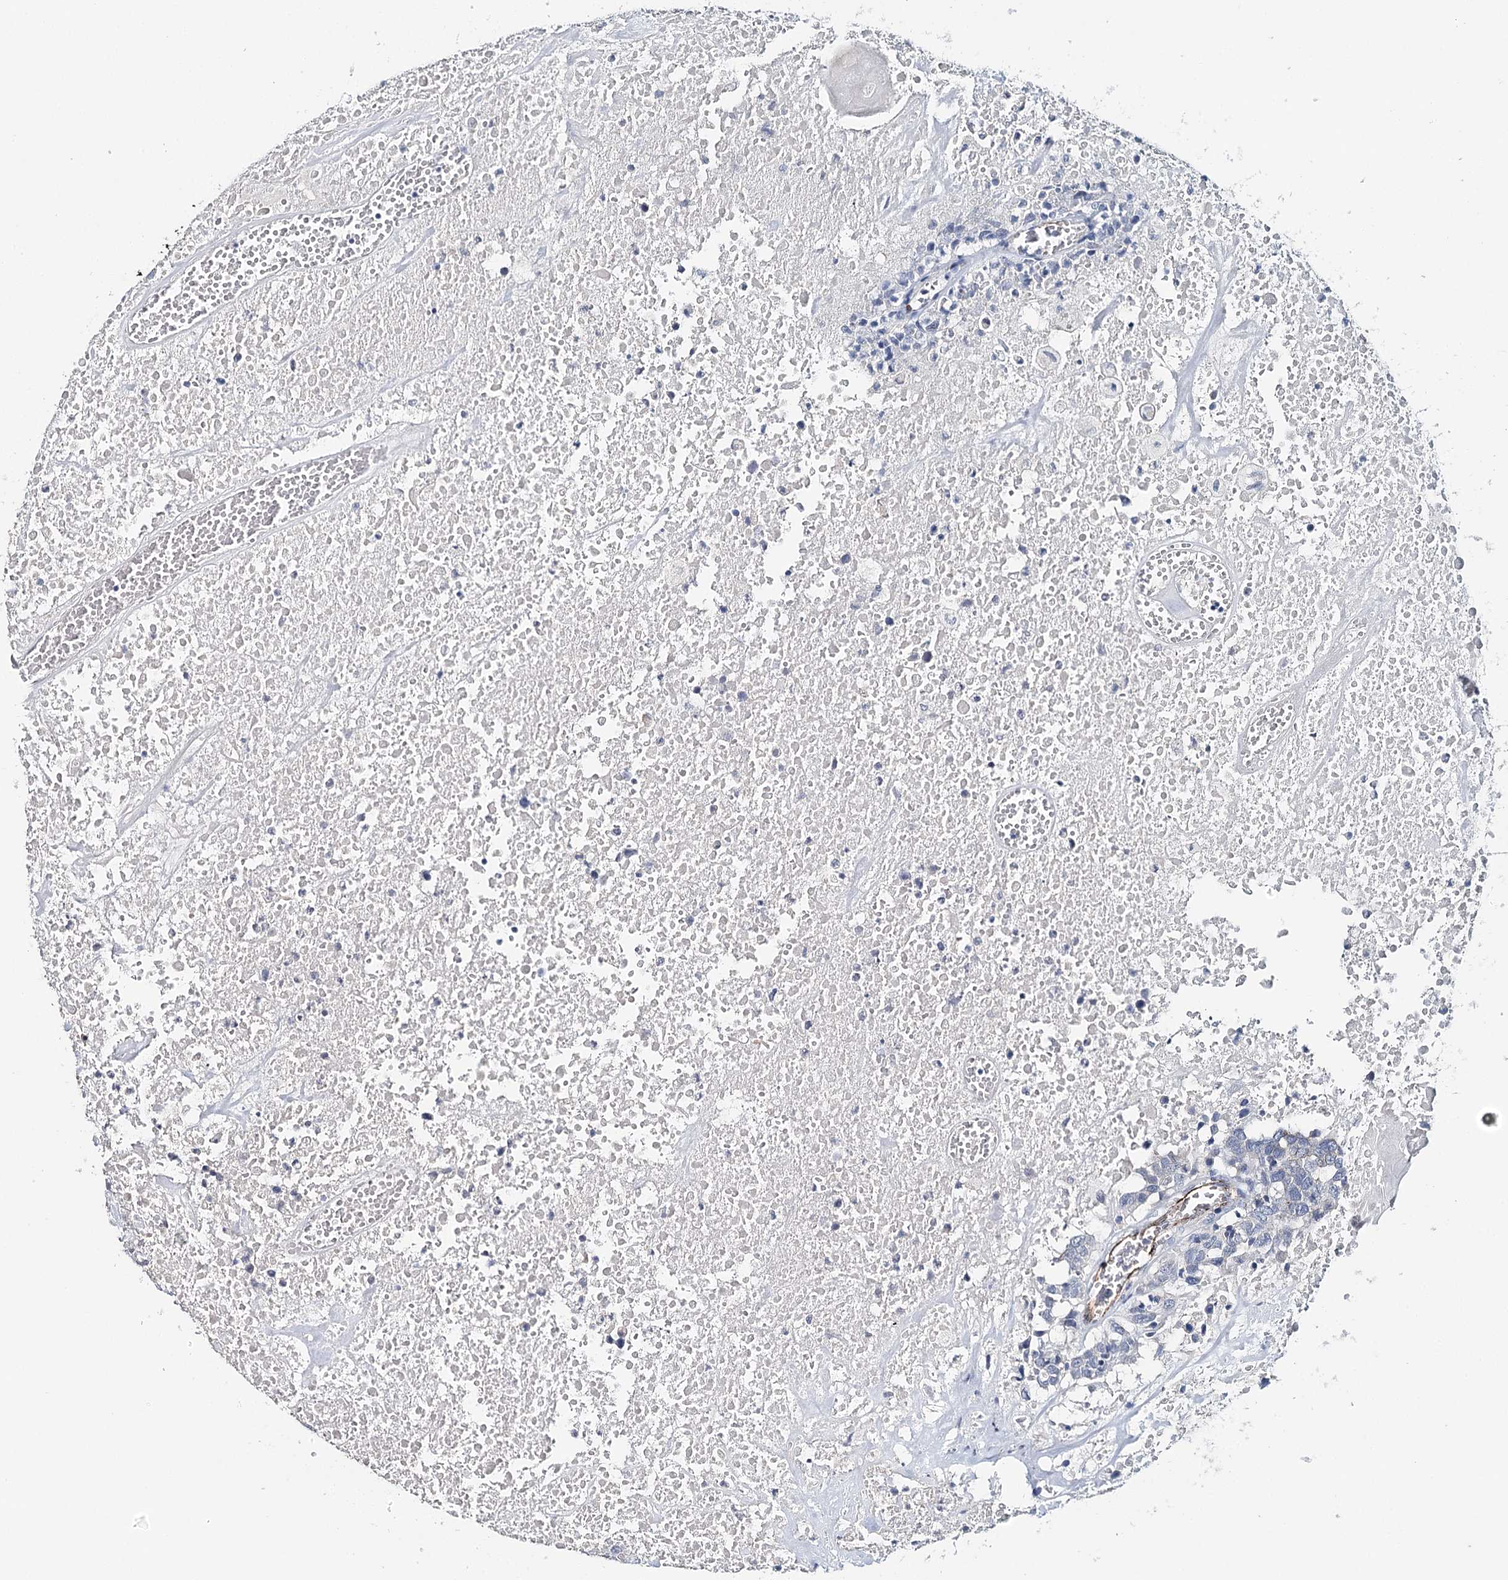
{"staining": {"intensity": "negative", "quantity": "none", "location": "none"}, "tissue": "head and neck cancer", "cell_type": "Tumor cells", "image_type": "cancer", "snomed": [{"axis": "morphology", "description": "Squamous cell carcinoma, NOS"}, {"axis": "topography", "description": "Head-Neck"}], "caption": "This micrograph is of head and neck cancer (squamous cell carcinoma) stained with IHC to label a protein in brown with the nuclei are counter-stained blue. There is no staining in tumor cells. (DAB immunohistochemistry visualized using brightfield microscopy, high magnification).", "gene": "SYNPO", "patient": {"sex": "male", "age": 66}}